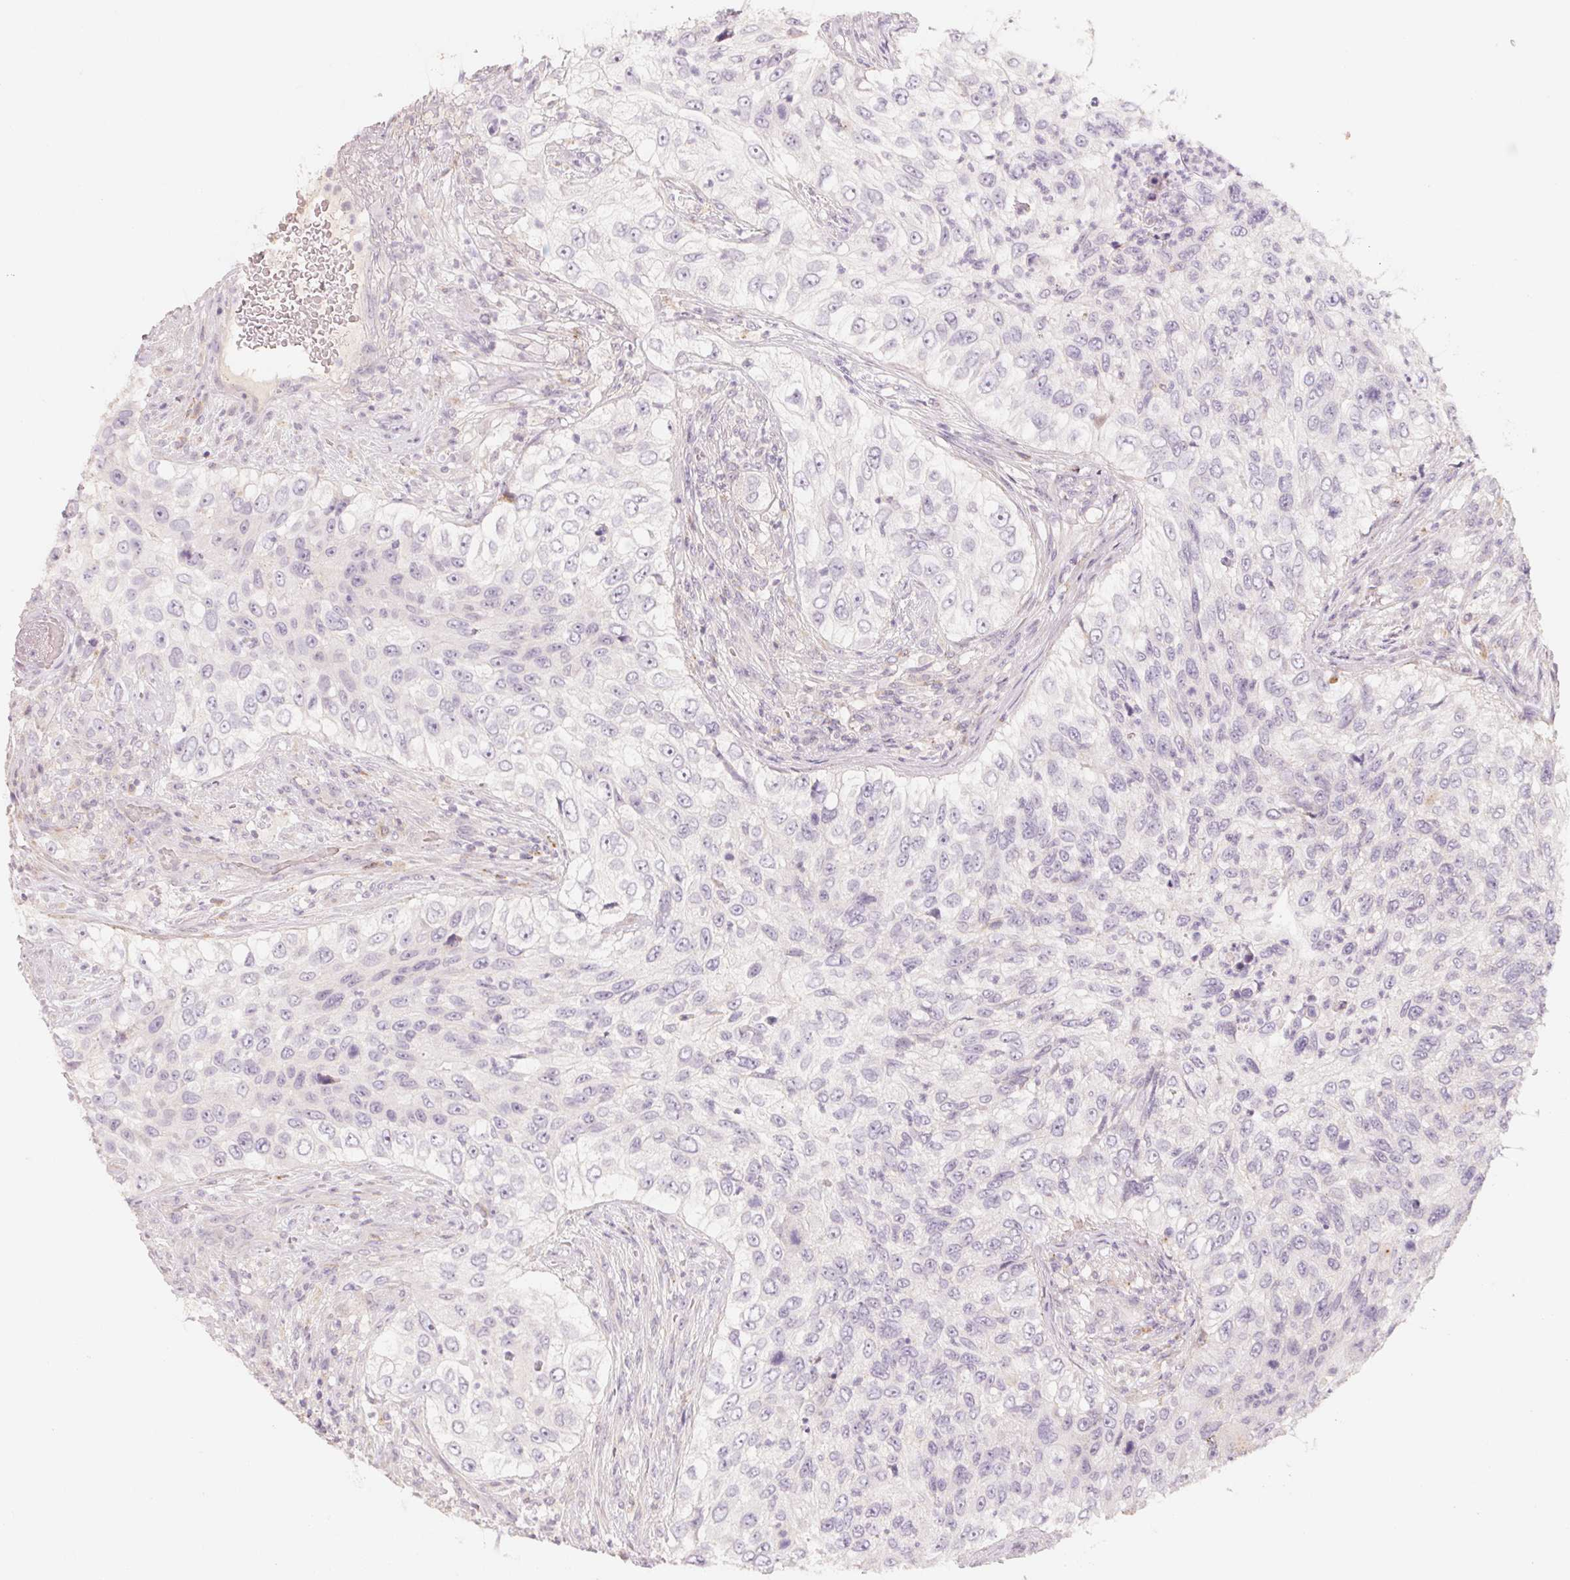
{"staining": {"intensity": "negative", "quantity": "none", "location": "none"}, "tissue": "urothelial cancer", "cell_type": "Tumor cells", "image_type": "cancer", "snomed": [{"axis": "morphology", "description": "Urothelial carcinoma, High grade"}, {"axis": "topography", "description": "Urinary bladder"}], "caption": "The micrograph exhibits no staining of tumor cells in high-grade urothelial carcinoma. (Brightfield microscopy of DAB (3,3'-diaminobenzidine) immunohistochemistry at high magnification).", "gene": "TREH", "patient": {"sex": "female", "age": 60}}